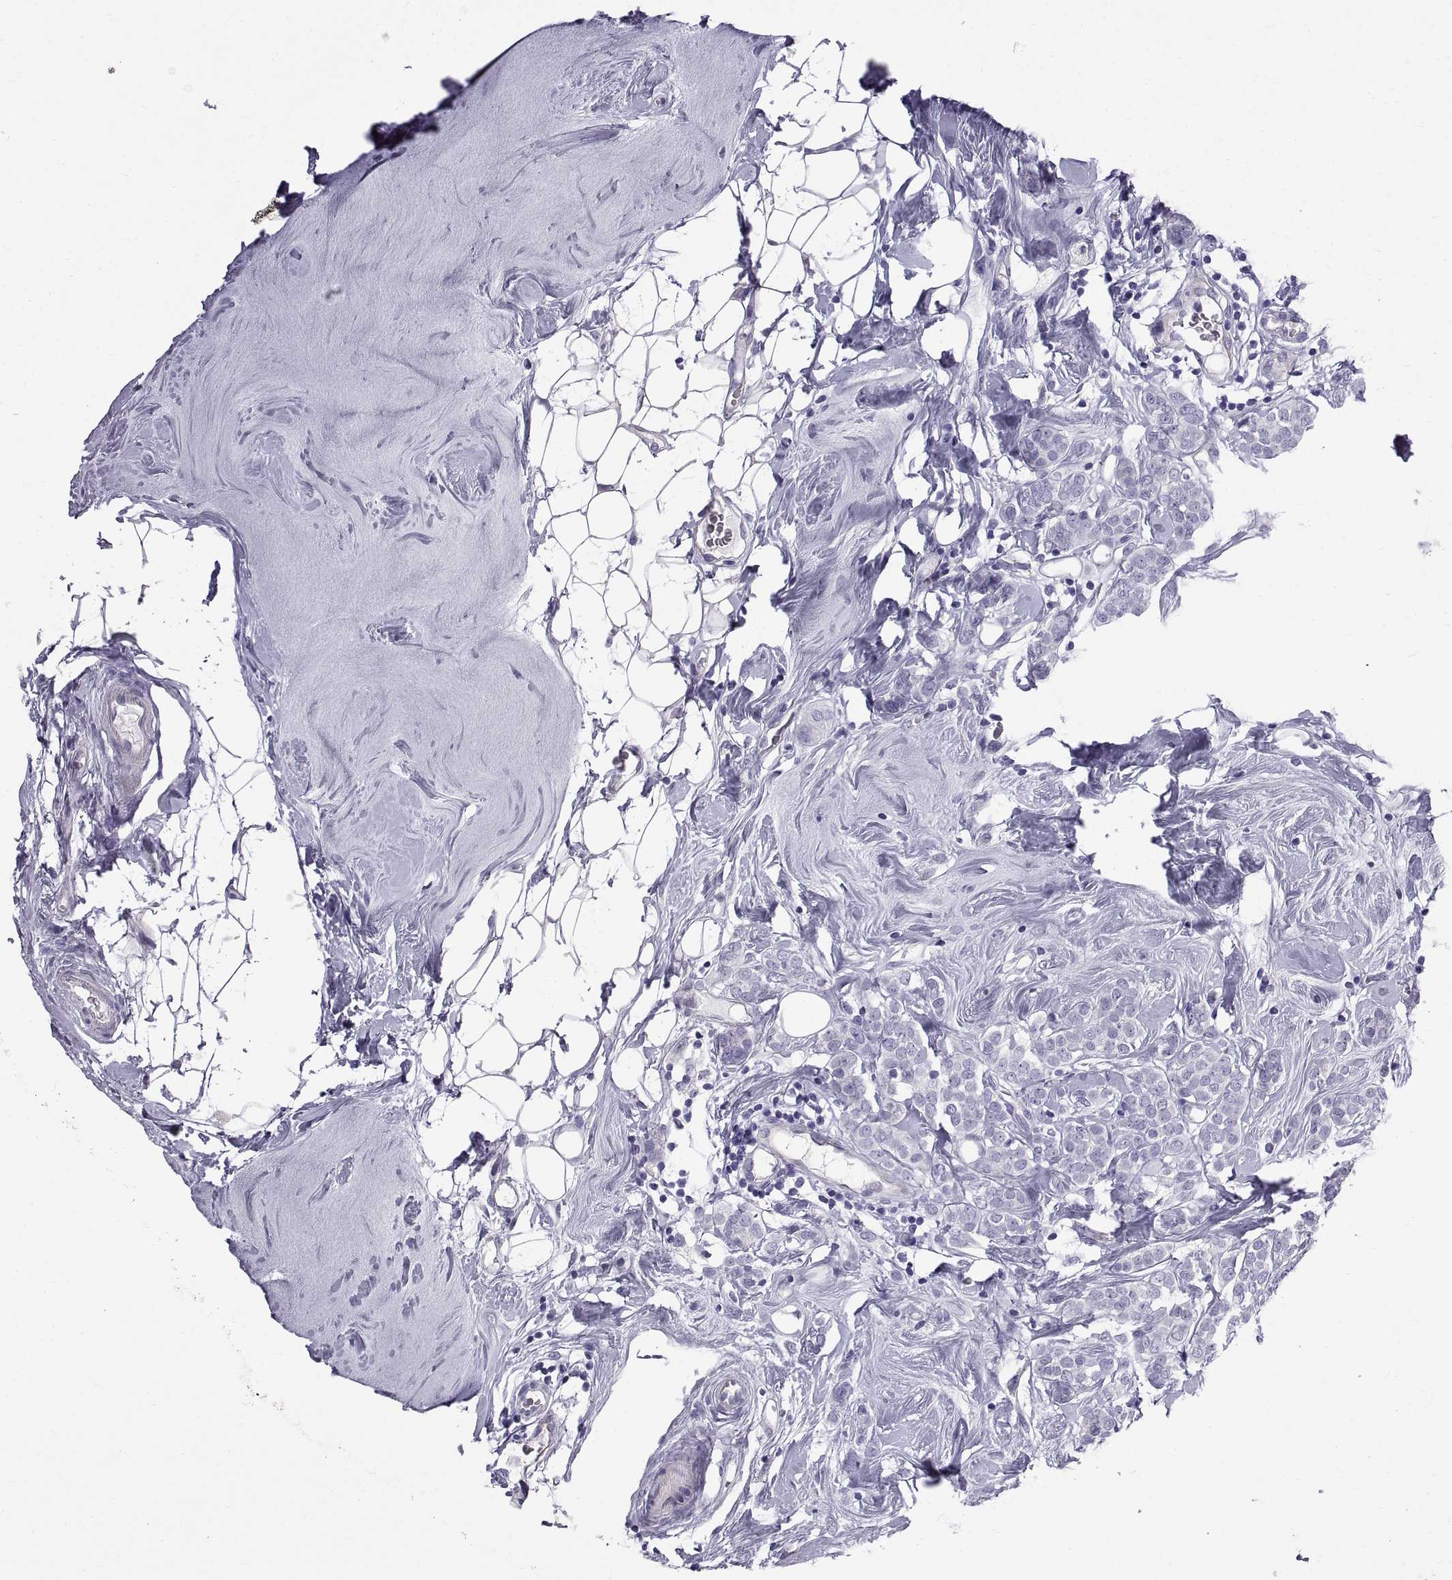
{"staining": {"intensity": "negative", "quantity": "none", "location": "none"}, "tissue": "breast cancer", "cell_type": "Tumor cells", "image_type": "cancer", "snomed": [{"axis": "morphology", "description": "Lobular carcinoma"}, {"axis": "topography", "description": "Breast"}], "caption": "Immunohistochemistry of human lobular carcinoma (breast) exhibits no positivity in tumor cells. The staining was performed using DAB (3,3'-diaminobenzidine) to visualize the protein expression in brown, while the nuclei were stained in blue with hematoxylin (Magnification: 20x).", "gene": "SPDYE1", "patient": {"sex": "female", "age": 49}}